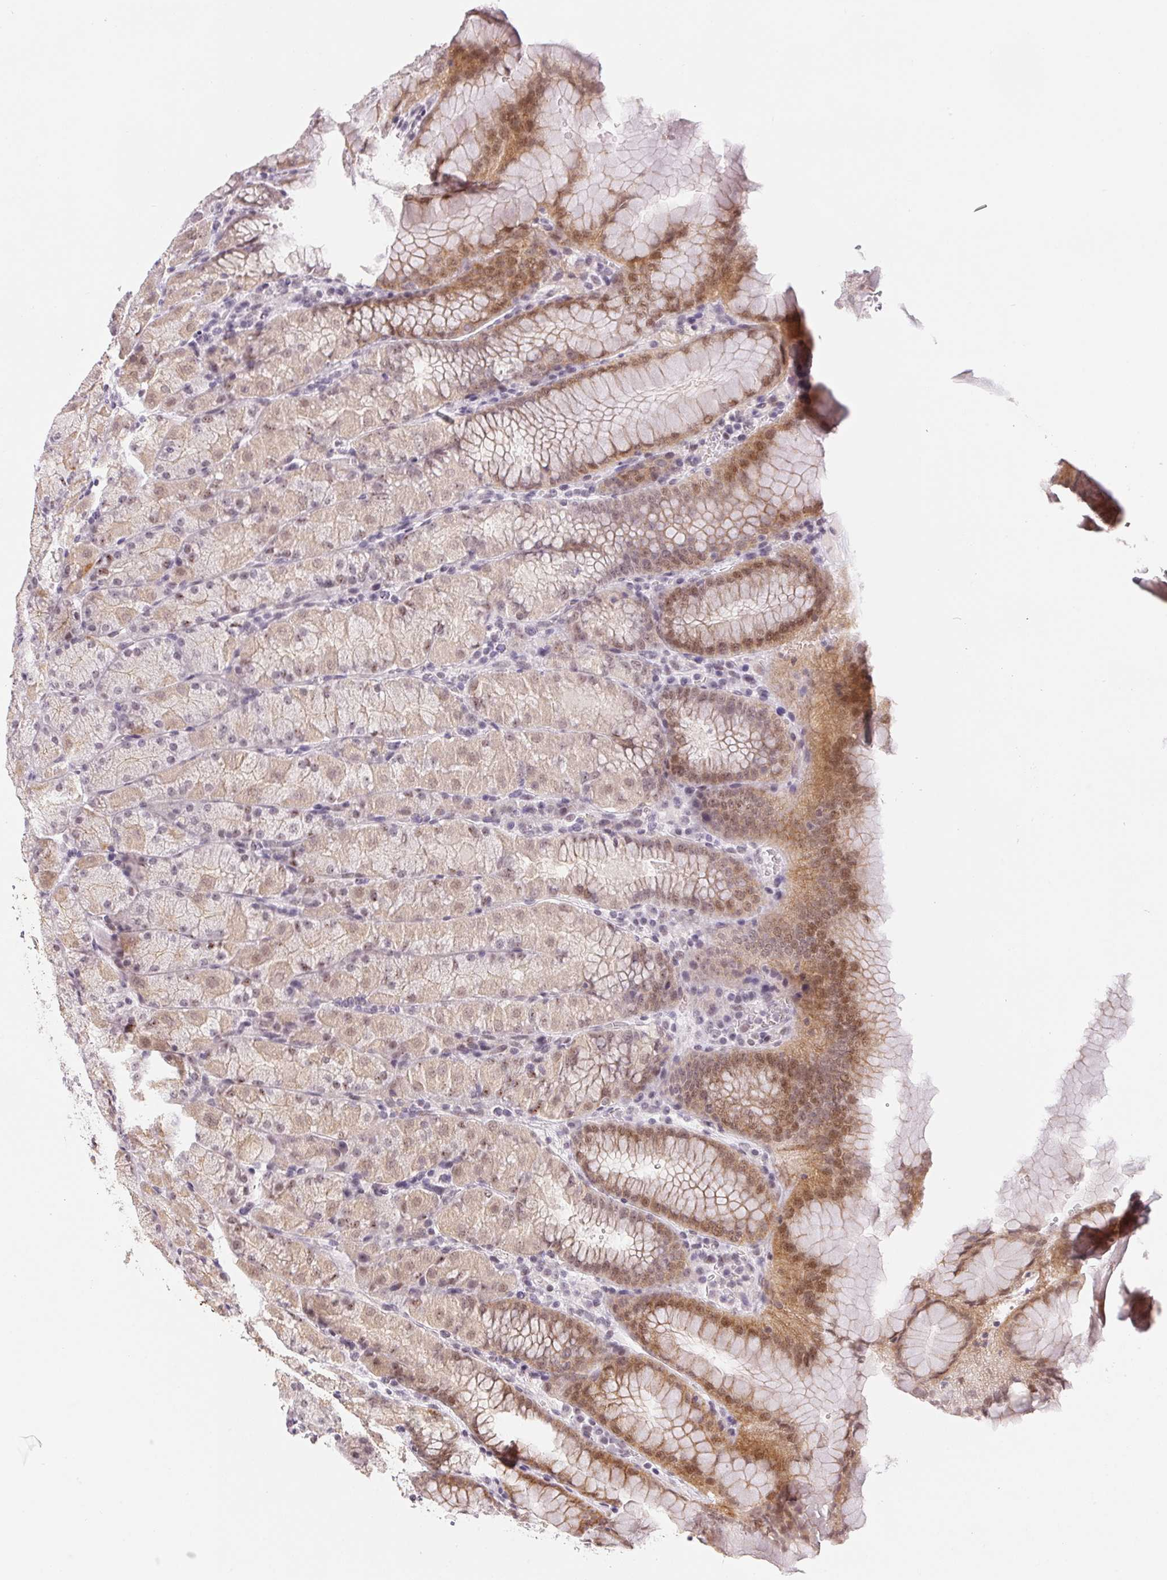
{"staining": {"intensity": "moderate", "quantity": "25%-75%", "location": "cytoplasmic/membranous,nuclear"}, "tissue": "stomach", "cell_type": "Glandular cells", "image_type": "normal", "snomed": [{"axis": "morphology", "description": "Normal tissue, NOS"}, {"axis": "topography", "description": "Stomach, upper"}, {"axis": "topography", "description": "Stomach"}], "caption": "Immunohistochemical staining of benign human stomach demonstrates 25%-75% levels of moderate cytoplasmic/membranous,nuclear protein expression in about 25%-75% of glandular cells. (DAB (3,3'-diaminobenzidine) IHC with brightfield microscopy, high magnification).", "gene": "KDM4D", "patient": {"sex": "male", "age": 76}}